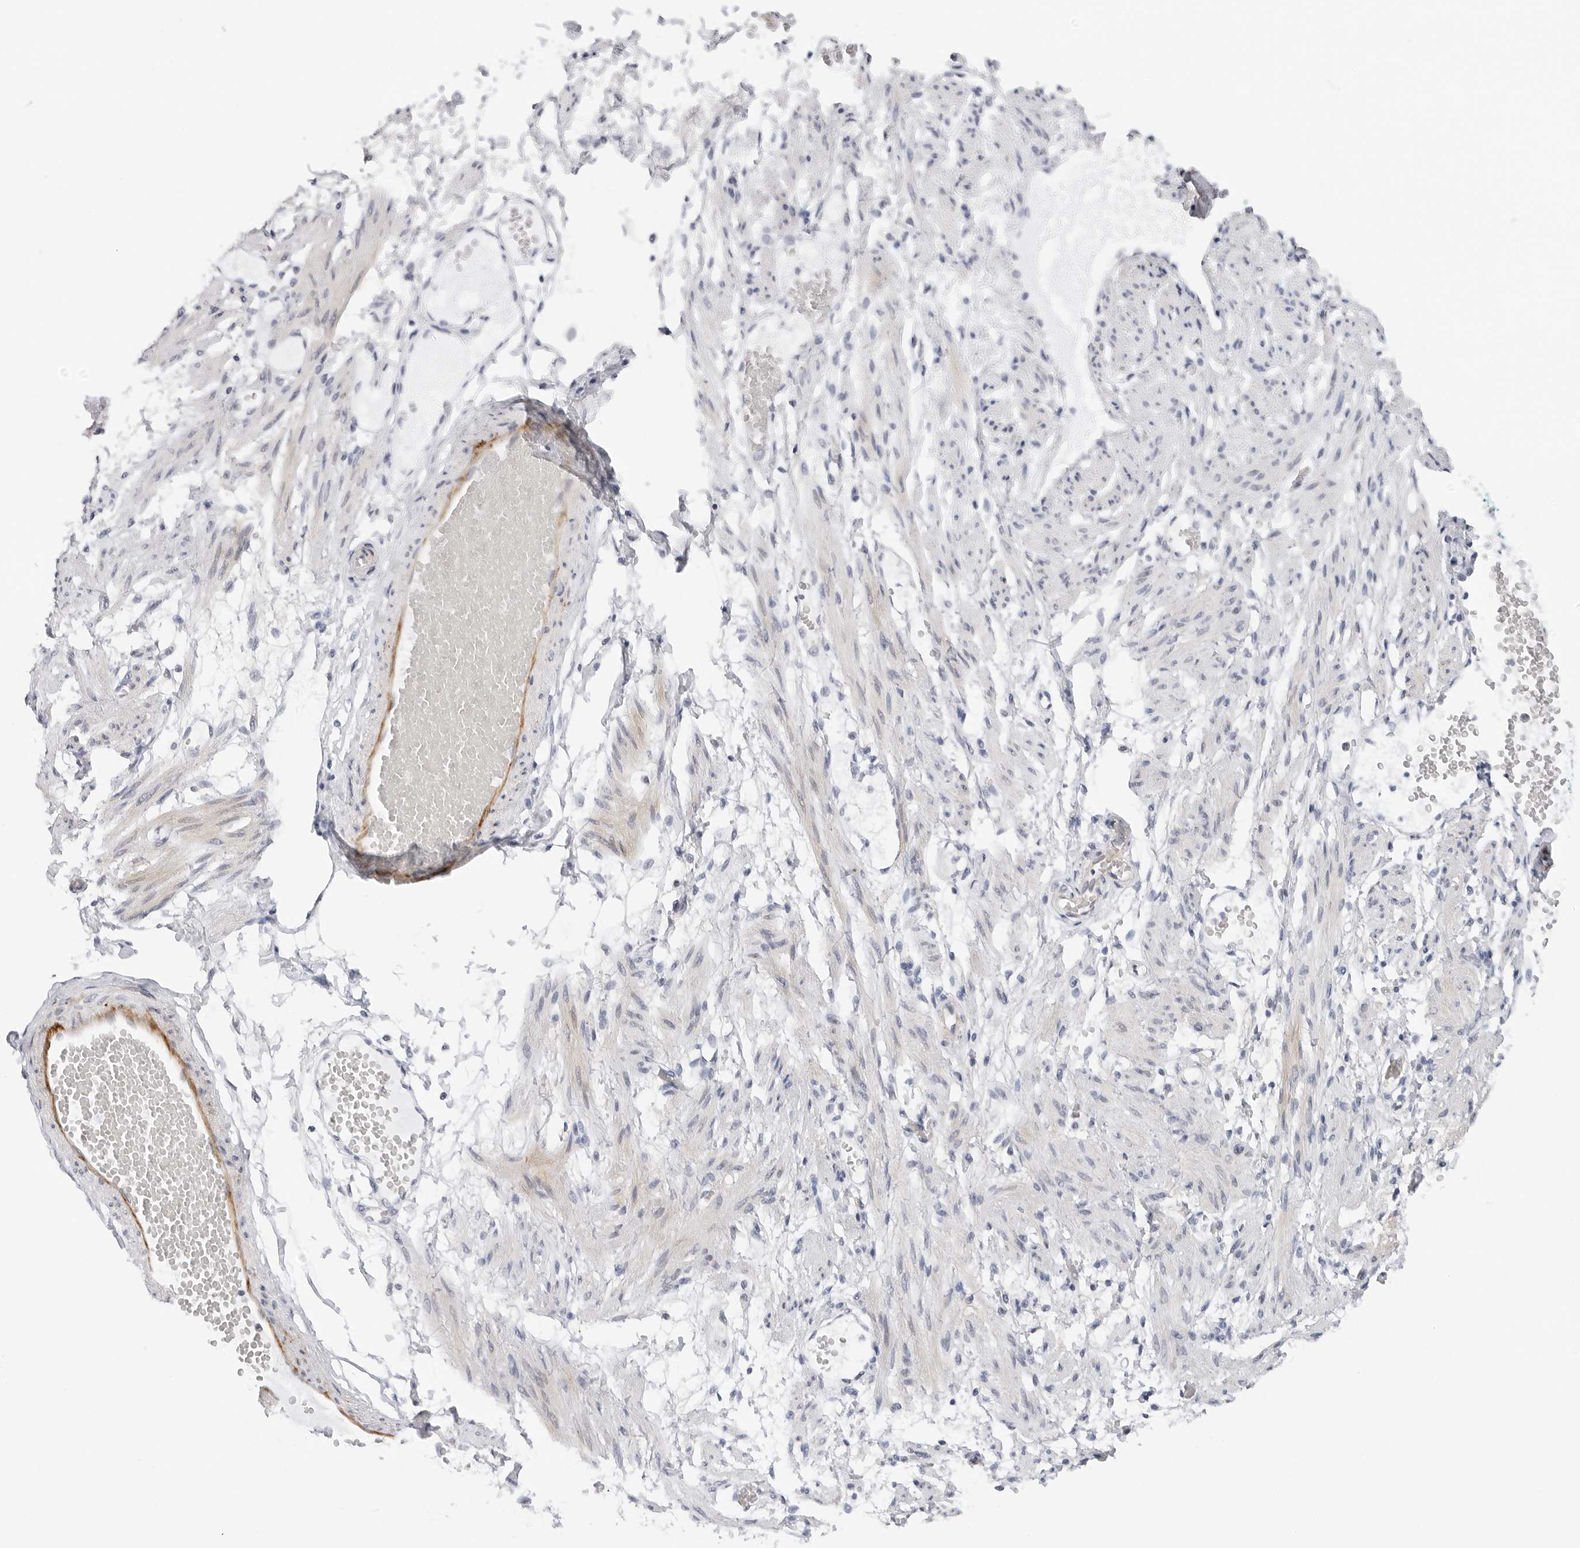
{"staining": {"intensity": "negative", "quantity": "none", "location": "none"}, "tissue": "soft tissue", "cell_type": "Fibroblasts", "image_type": "normal", "snomed": [{"axis": "morphology", "description": "Normal tissue, NOS"}, {"axis": "topography", "description": "Smooth muscle"}, {"axis": "topography", "description": "Peripheral nerve tissue"}], "caption": "Micrograph shows no significant protein positivity in fibroblasts of normal soft tissue. Nuclei are stained in blue.", "gene": "MAP2K5", "patient": {"sex": "female", "age": 39}}